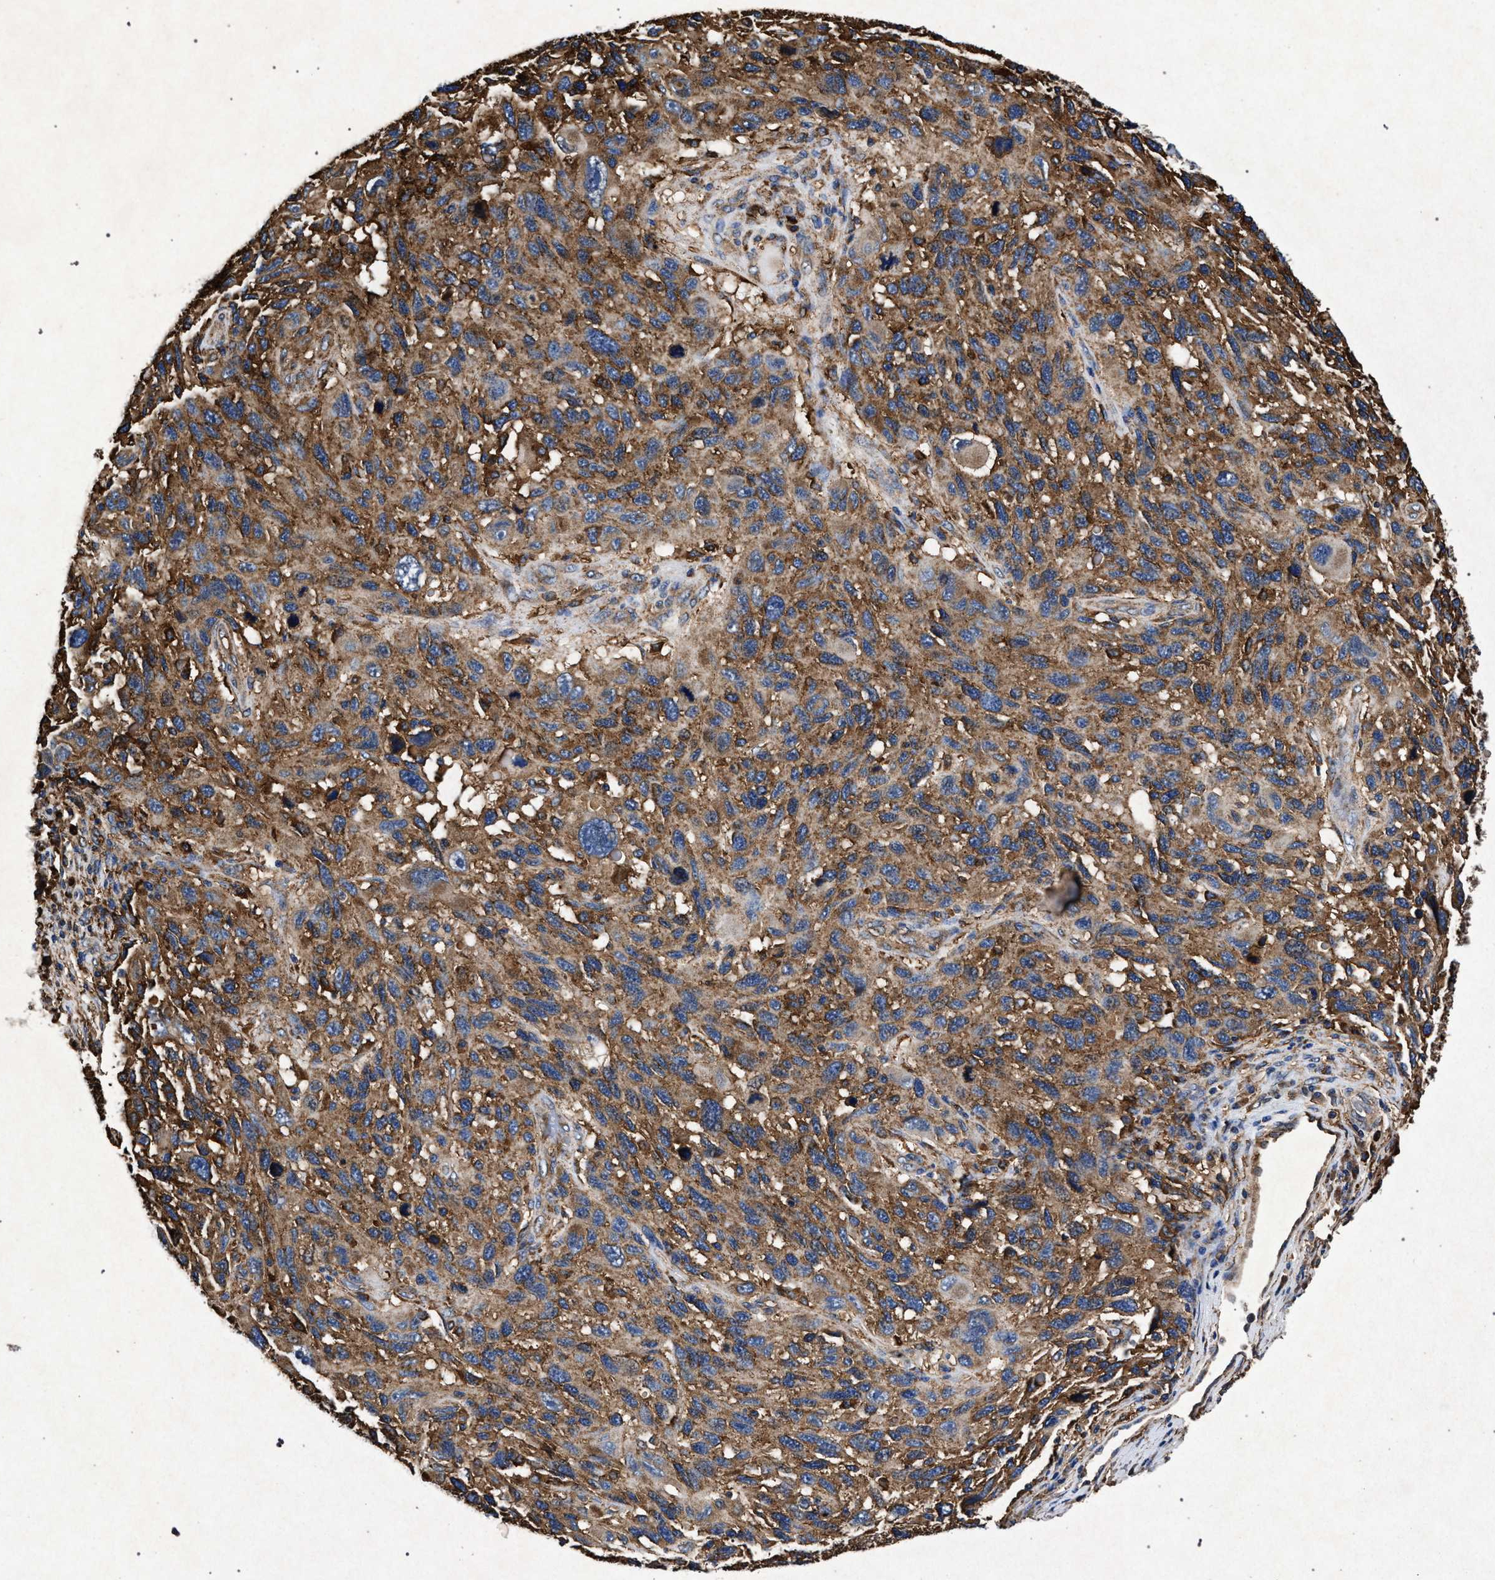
{"staining": {"intensity": "moderate", "quantity": ">75%", "location": "cytoplasmic/membranous"}, "tissue": "melanoma", "cell_type": "Tumor cells", "image_type": "cancer", "snomed": [{"axis": "morphology", "description": "Malignant melanoma, NOS"}, {"axis": "topography", "description": "Skin"}], "caption": "The histopathology image exhibits immunohistochemical staining of melanoma. There is moderate cytoplasmic/membranous expression is identified in approximately >75% of tumor cells.", "gene": "MARCKS", "patient": {"sex": "male", "age": 53}}